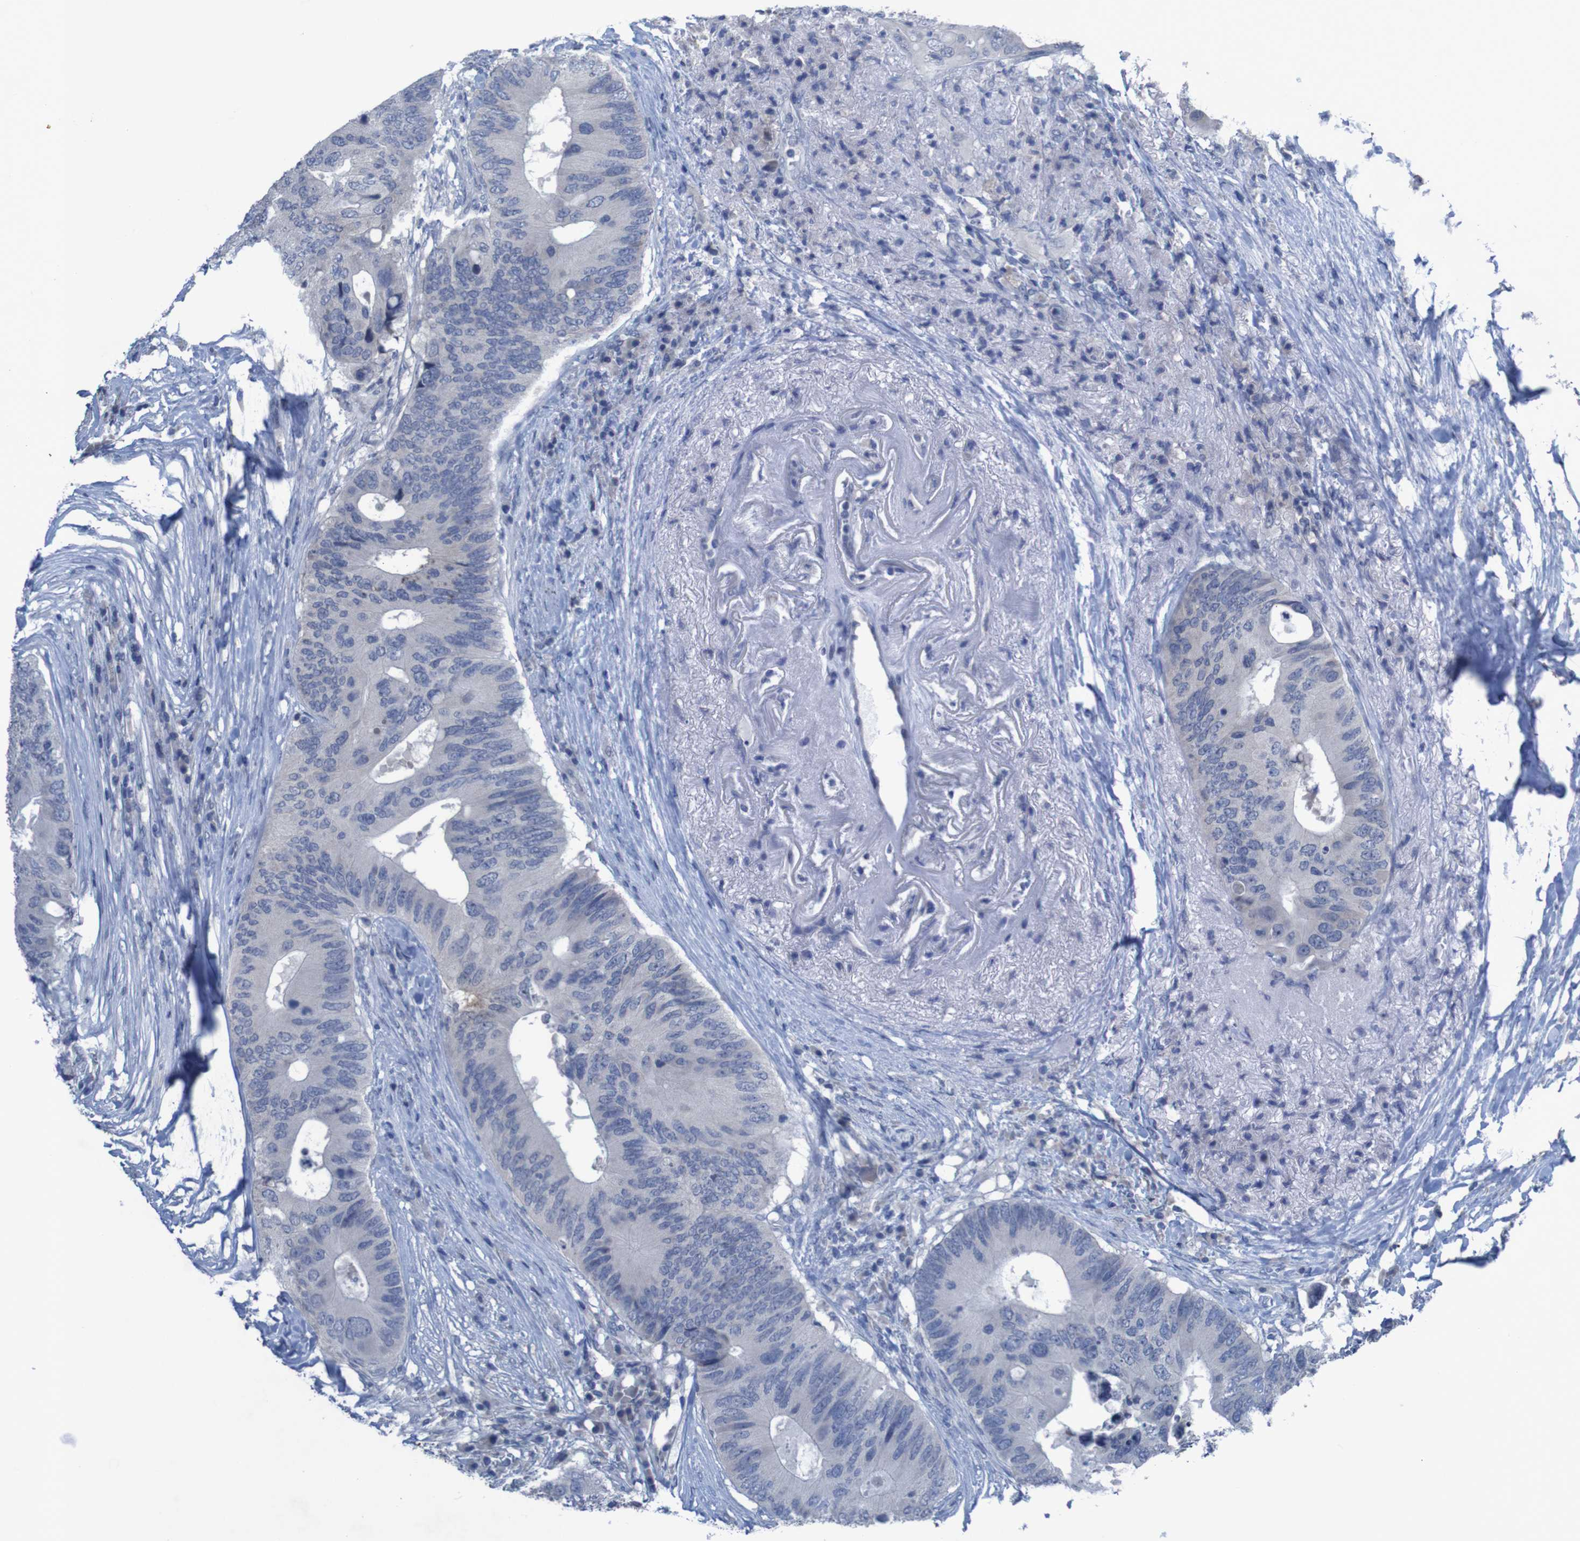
{"staining": {"intensity": "negative", "quantity": "none", "location": "none"}, "tissue": "colorectal cancer", "cell_type": "Tumor cells", "image_type": "cancer", "snomed": [{"axis": "morphology", "description": "Adenocarcinoma, NOS"}, {"axis": "topography", "description": "Colon"}], "caption": "Immunohistochemical staining of human colorectal cancer reveals no significant positivity in tumor cells.", "gene": "CLDN18", "patient": {"sex": "male", "age": 71}}